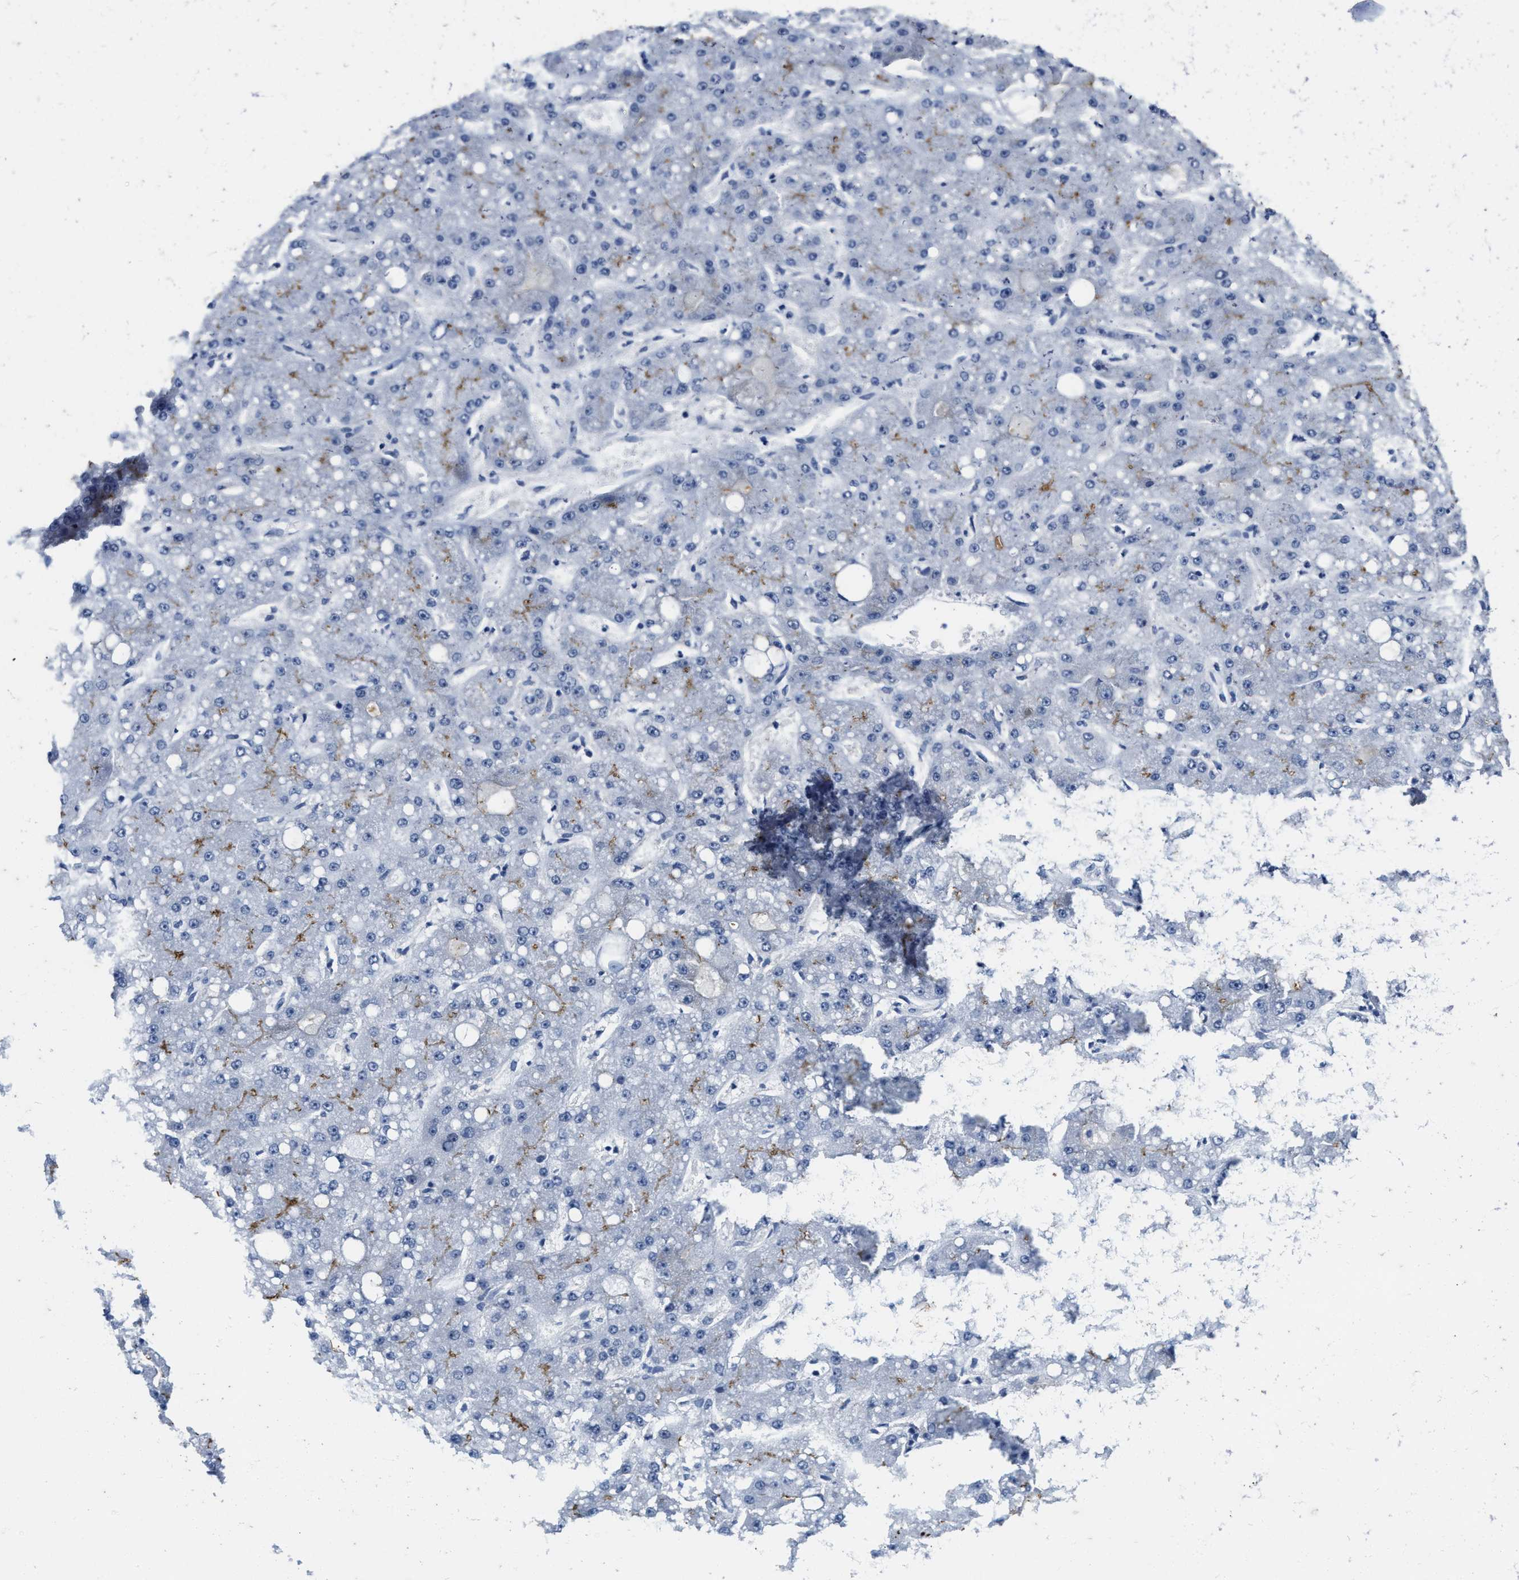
{"staining": {"intensity": "moderate", "quantity": "<25%", "location": "cytoplasmic/membranous"}, "tissue": "liver cancer", "cell_type": "Tumor cells", "image_type": "cancer", "snomed": [{"axis": "morphology", "description": "Carcinoma, Hepatocellular, NOS"}, {"axis": "topography", "description": "Liver"}], "caption": "Human liver cancer stained with a brown dye exhibits moderate cytoplasmic/membranous positive positivity in approximately <25% of tumor cells.", "gene": "ABCB11", "patient": {"sex": "male", "age": 67}}